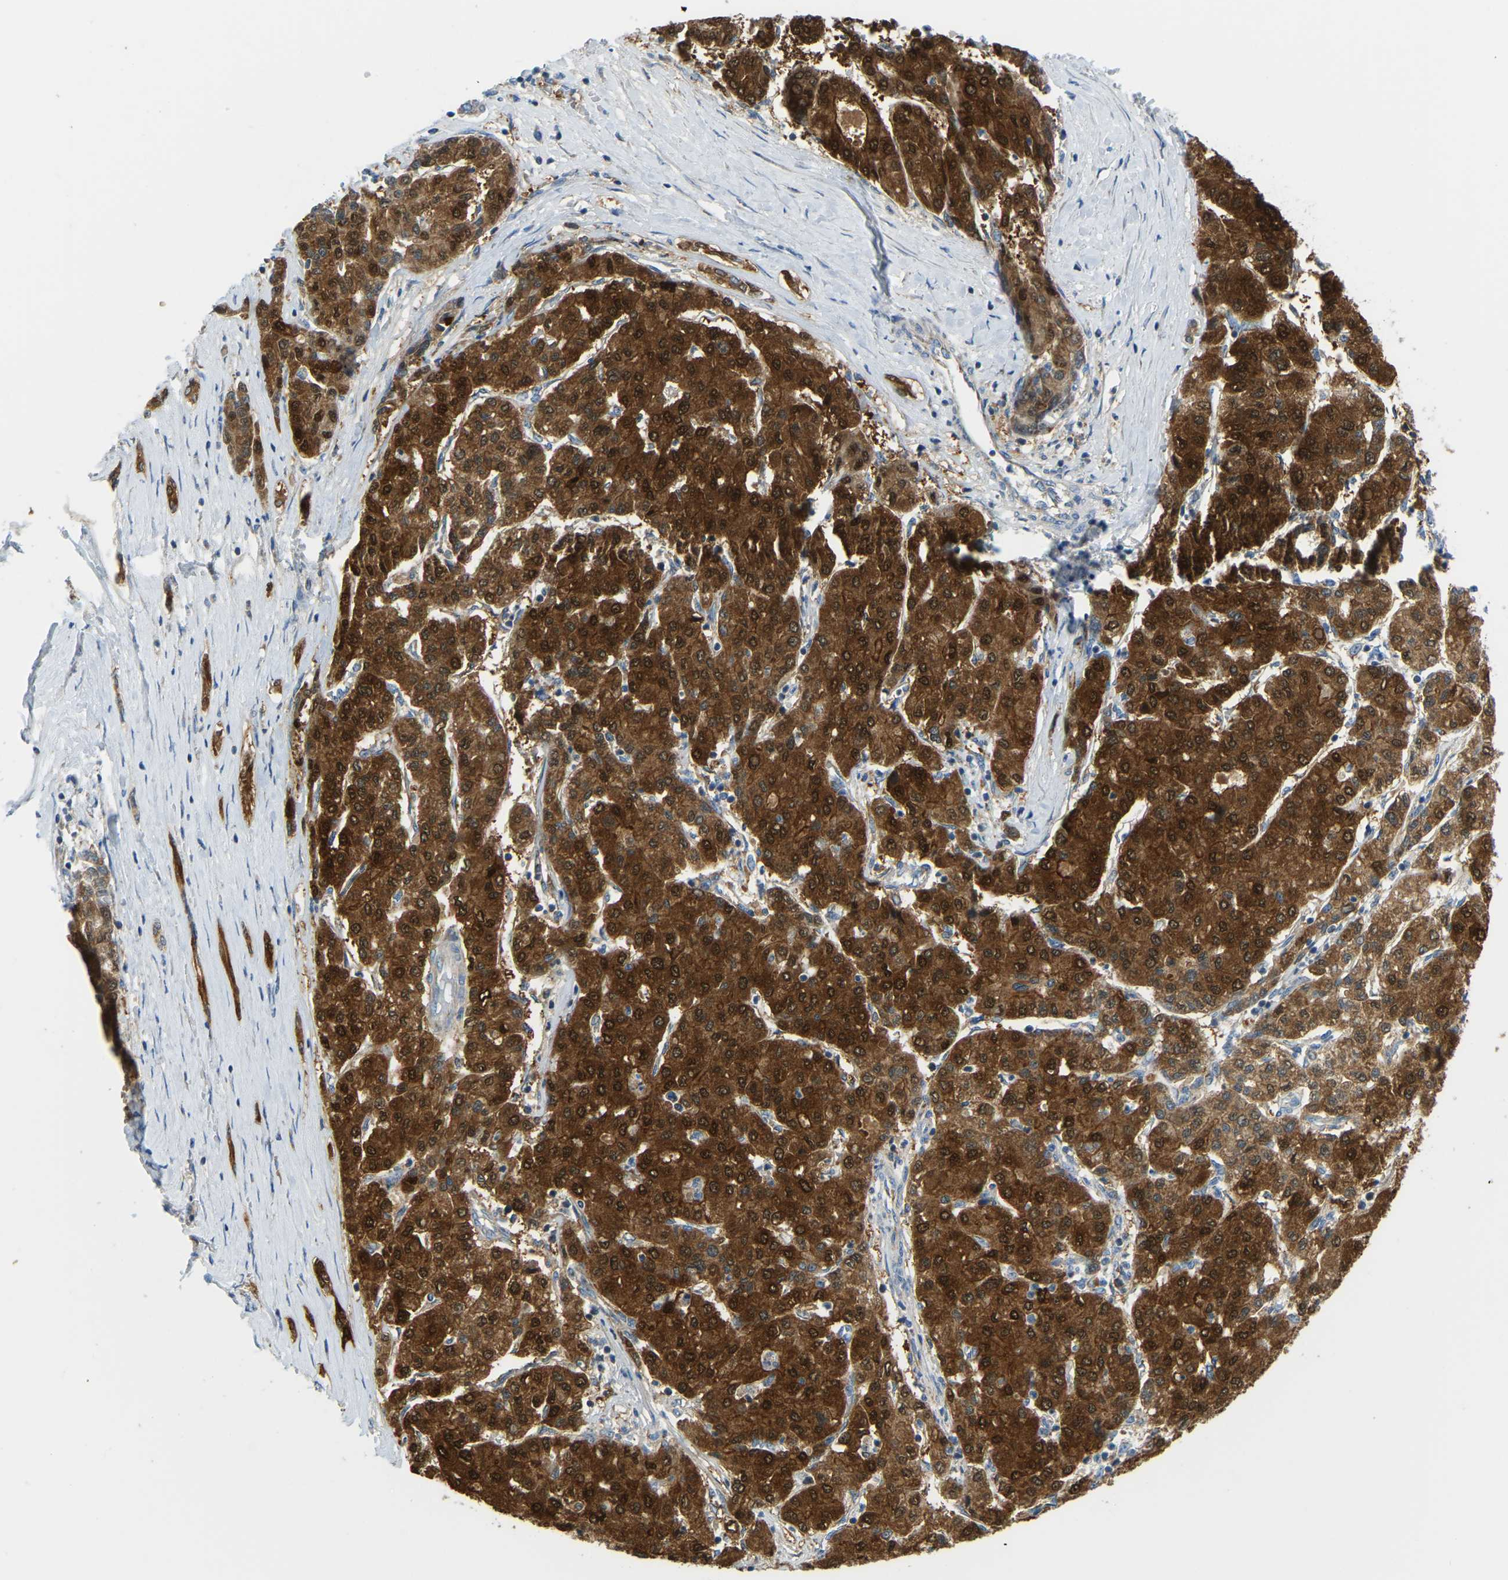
{"staining": {"intensity": "strong", "quantity": ">75%", "location": "cytoplasmic/membranous"}, "tissue": "liver cancer", "cell_type": "Tumor cells", "image_type": "cancer", "snomed": [{"axis": "morphology", "description": "Carcinoma, Hepatocellular, NOS"}, {"axis": "topography", "description": "Liver"}], "caption": "Immunohistochemical staining of human liver cancer displays high levels of strong cytoplasmic/membranous positivity in about >75% of tumor cells.", "gene": "GDA", "patient": {"sex": "male", "age": 65}}